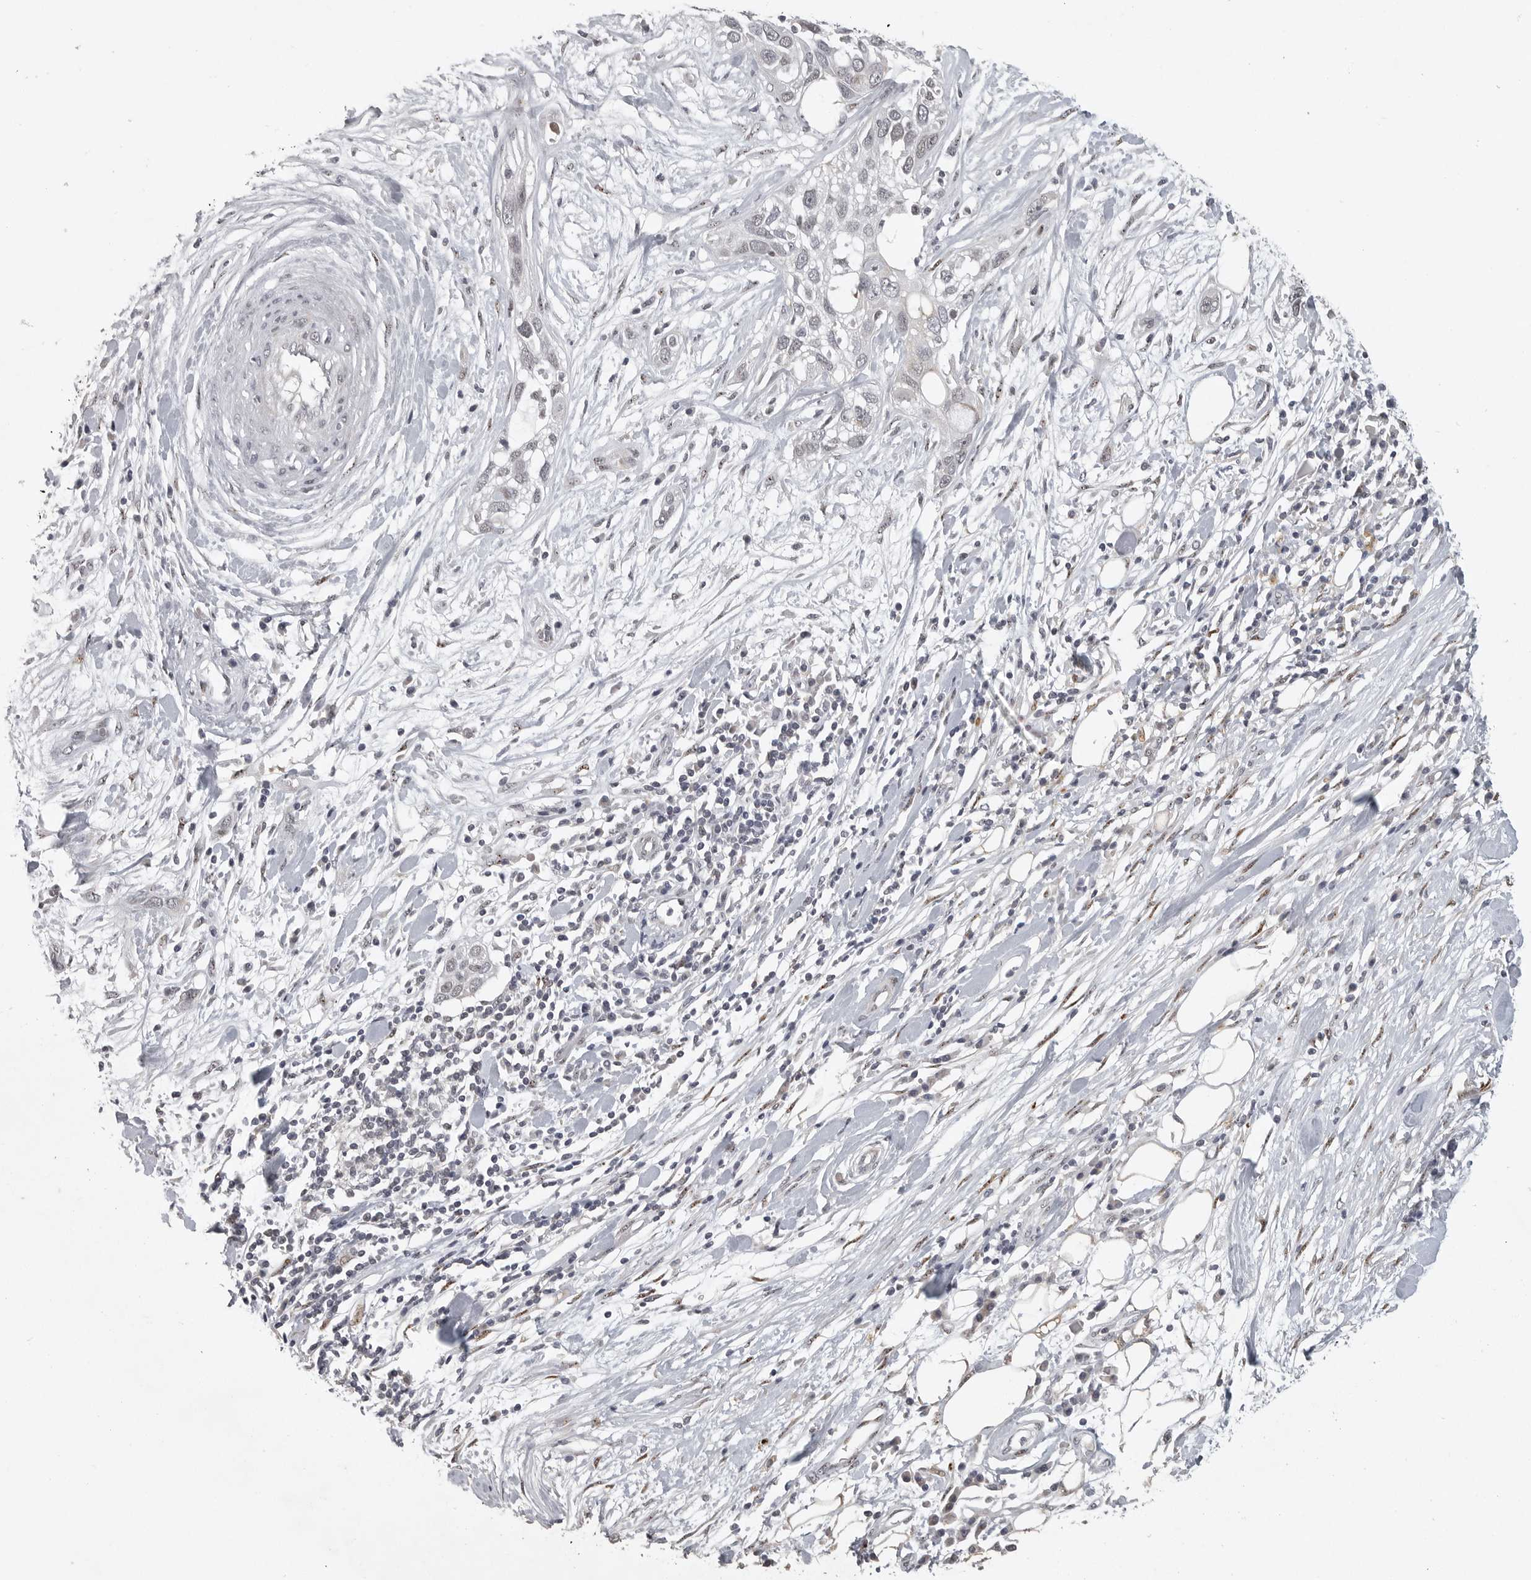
{"staining": {"intensity": "negative", "quantity": "none", "location": "none"}, "tissue": "pancreatic cancer", "cell_type": "Tumor cells", "image_type": "cancer", "snomed": [{"axis": "morphology", "description": "Adenocarcinoma, NOS"}, {"axis": "topography", "description": "Pancreas"}], "caption": "This is an IHC histopathology image of human pancreatic cancer (adenocarcinoma). There is no expression in tumor cells.", "gene": "POLE2", "patient": {"sex": "female", "age": 60}}